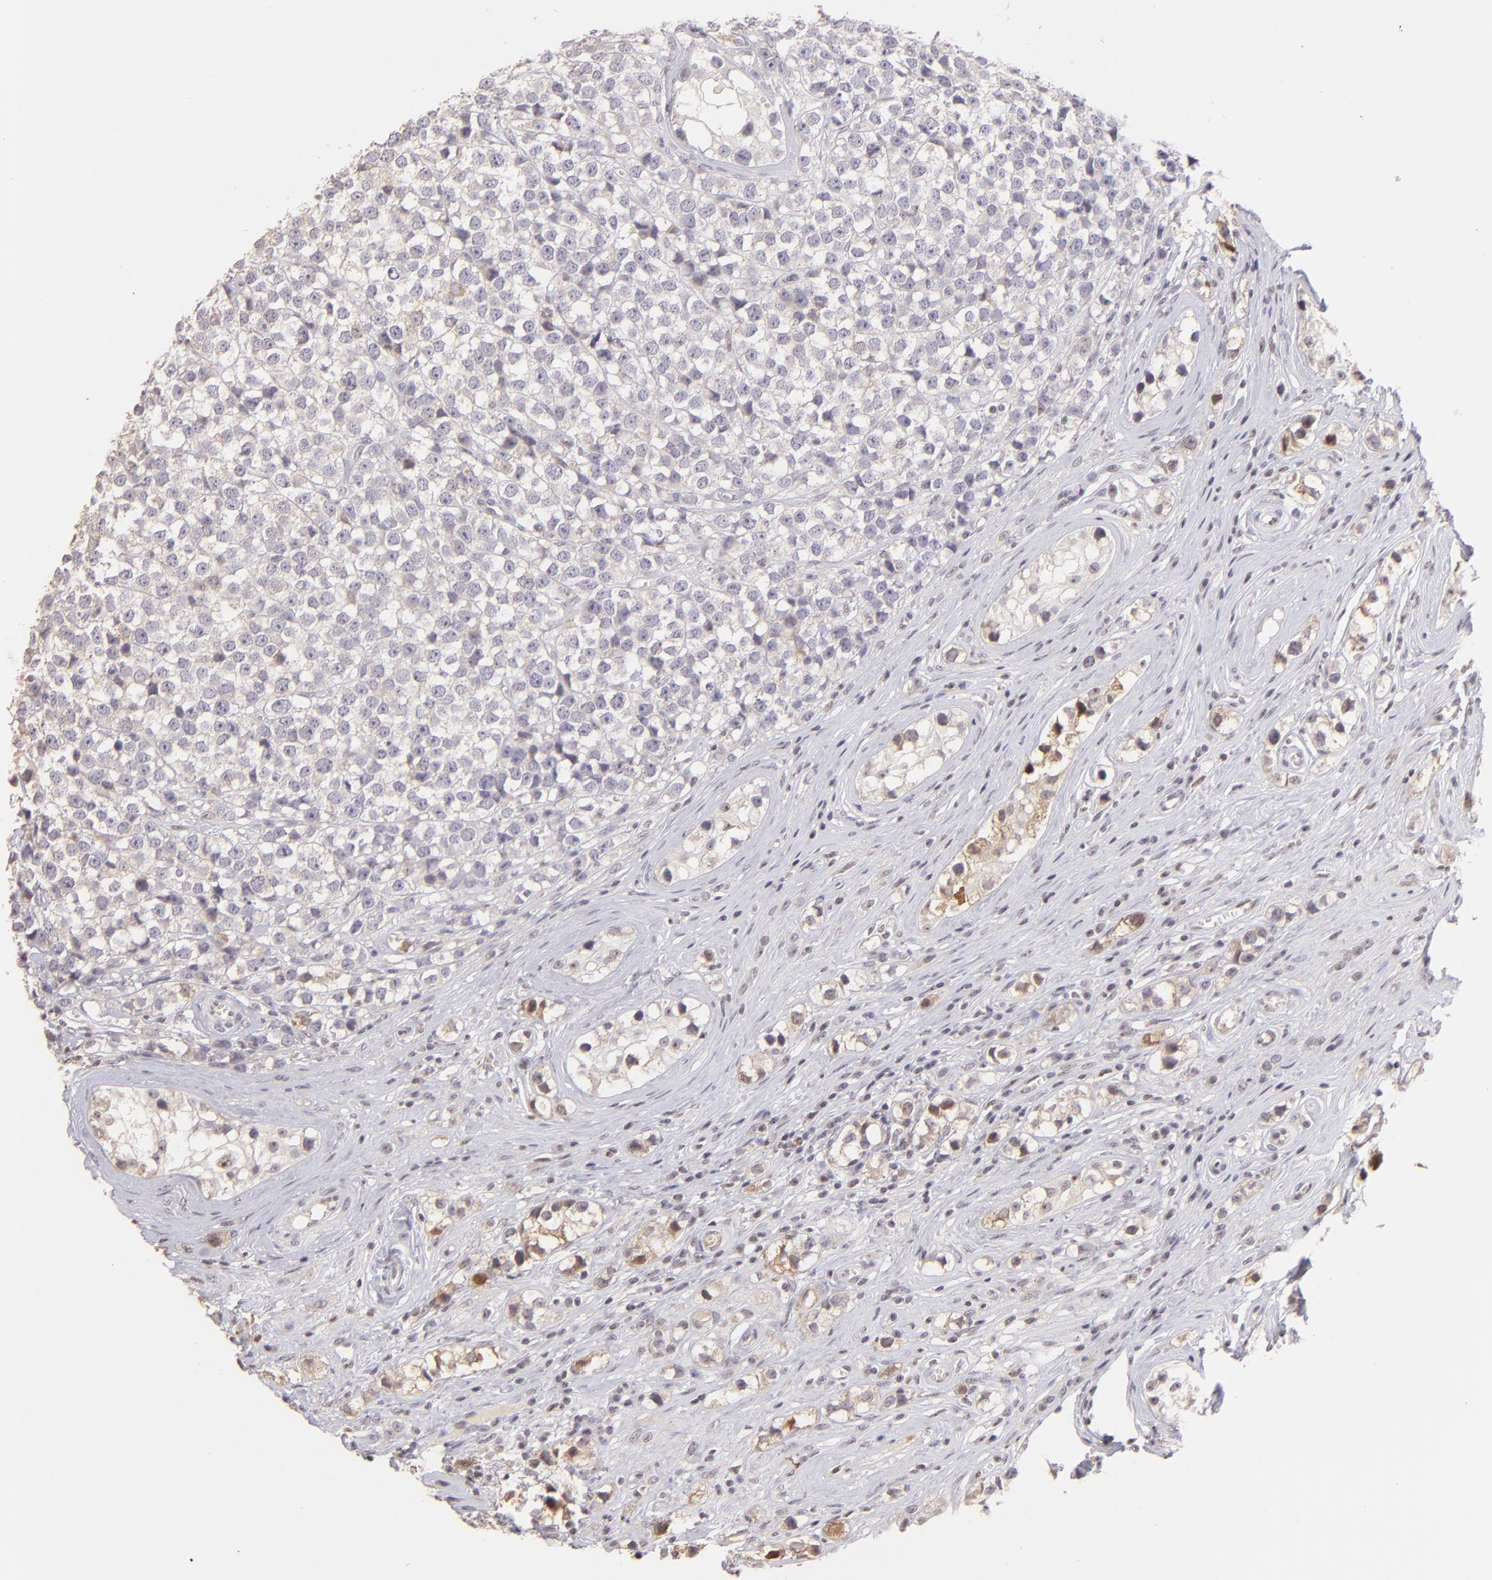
{"staining": {"intensity": "negative", "quantity": "none", "location": "none"}, "tissue": "testis cancer", "cell_type": "Tumor cells", "image_type": "cancer", "snomed": [{"axis": "morphology", "description": "Seminoma, NOS"}, {"axis": "topography", "description": "Testis"}], "caption": "This is an immunohistochemistry (IHC) image of human testis cancer. There is no expression in tumor cells.", "gene": "MAGEA1", "patient": {"sex": "male", "age": 25}}